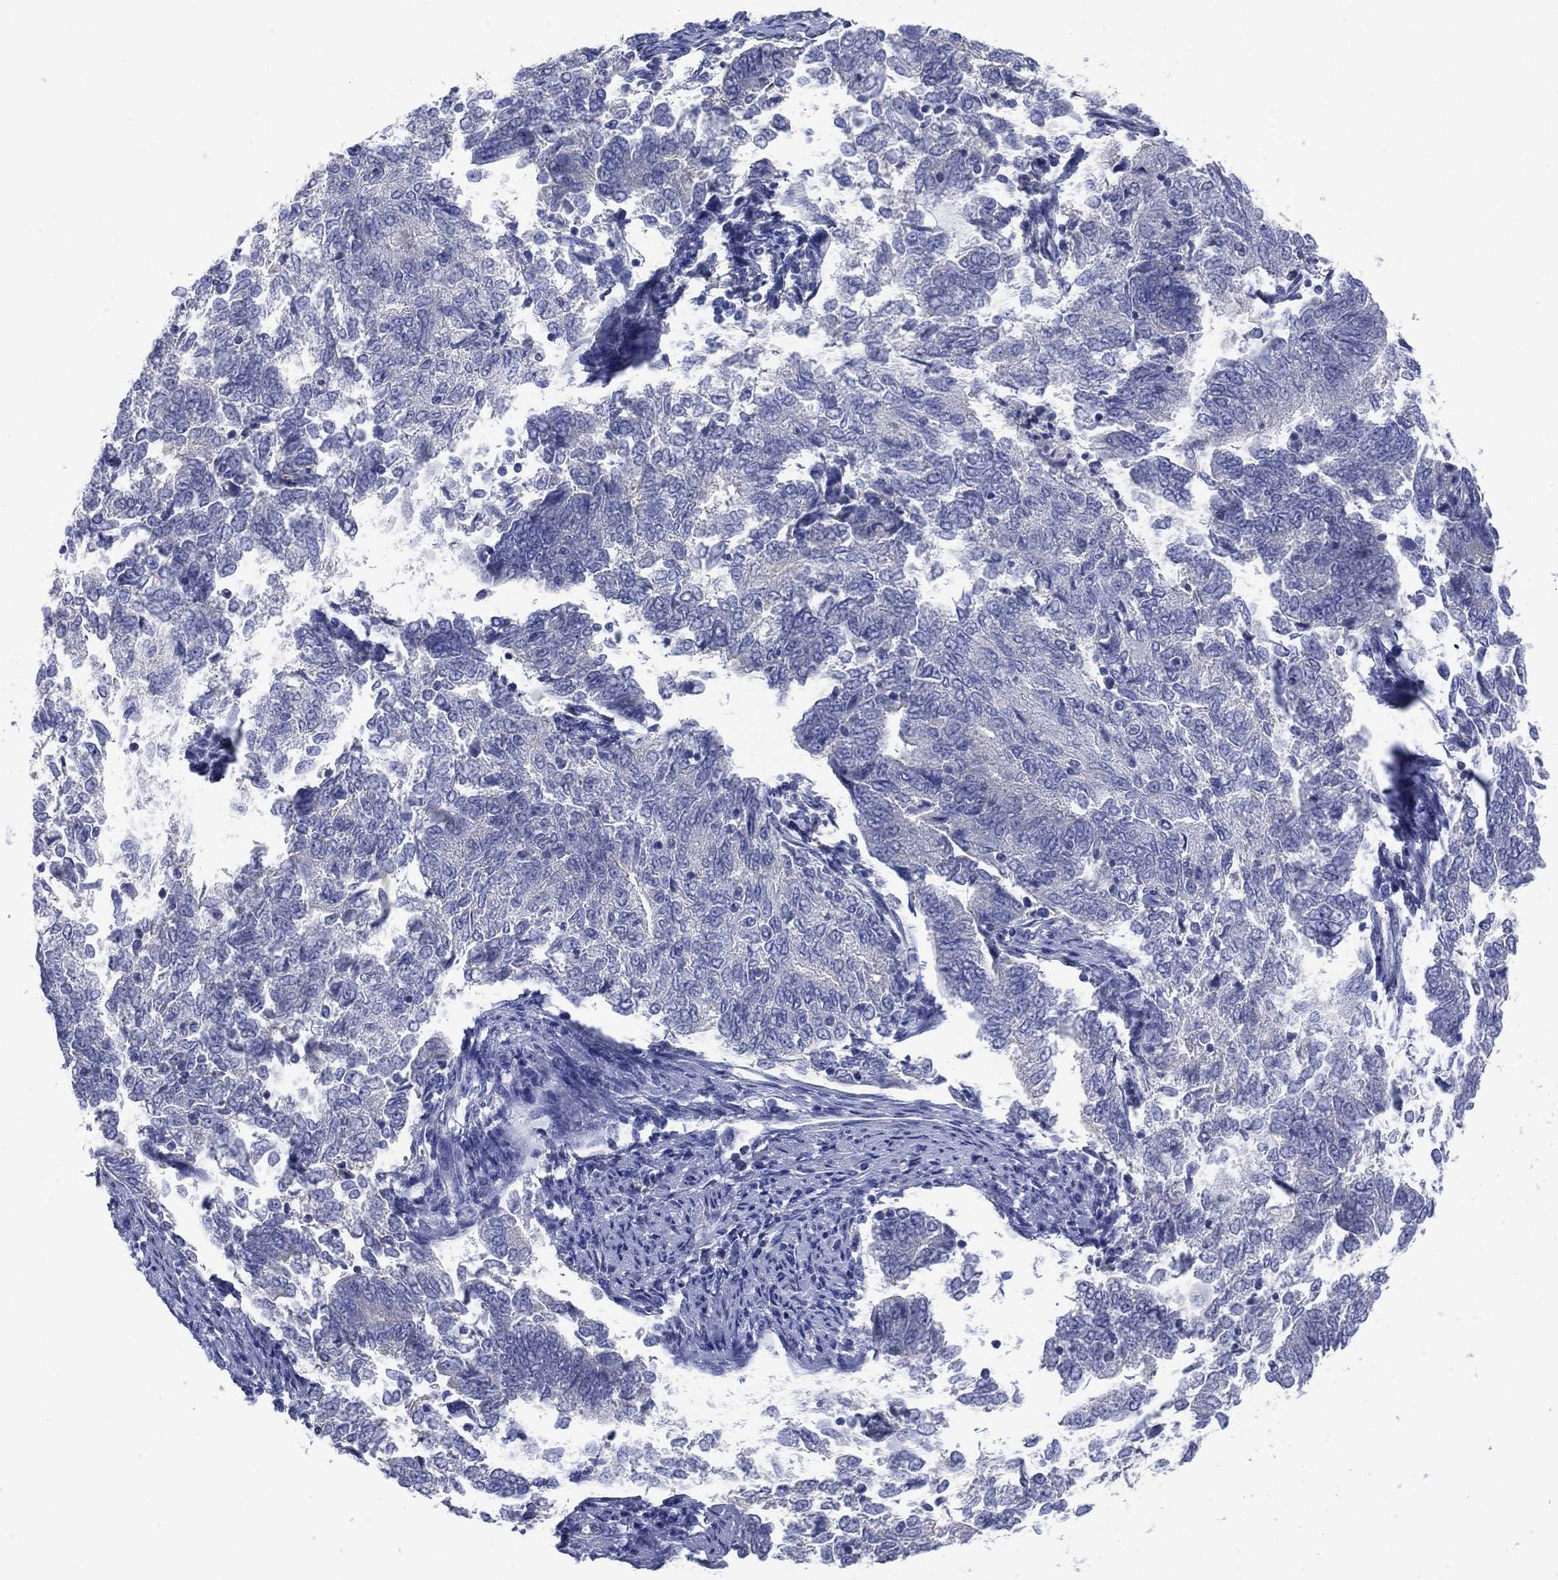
{"staining": {"intensity": "negative", "quantity": "none", "location": "none"}, "tissue": "endometrial cancer", "cell_type": "Tumor cells", "image_type": "cancer", "snomed": [{"axis": "morphology", "description": "Adenocarcinoma, NOS"}, {"axis": "topography", "description": "Endometrium"}], "caption": "Immunohistochemistry (IHC) histopathology image of human endometrial cancer stained for a protein (brown), which reveals no positivity in tumor cells. The staining is performed using DAB brown chromogen with nuclei counter-stained in using hematoxylin.", "gene": "CHRNA3", "patient": {"sex": "female", "age": 65}}